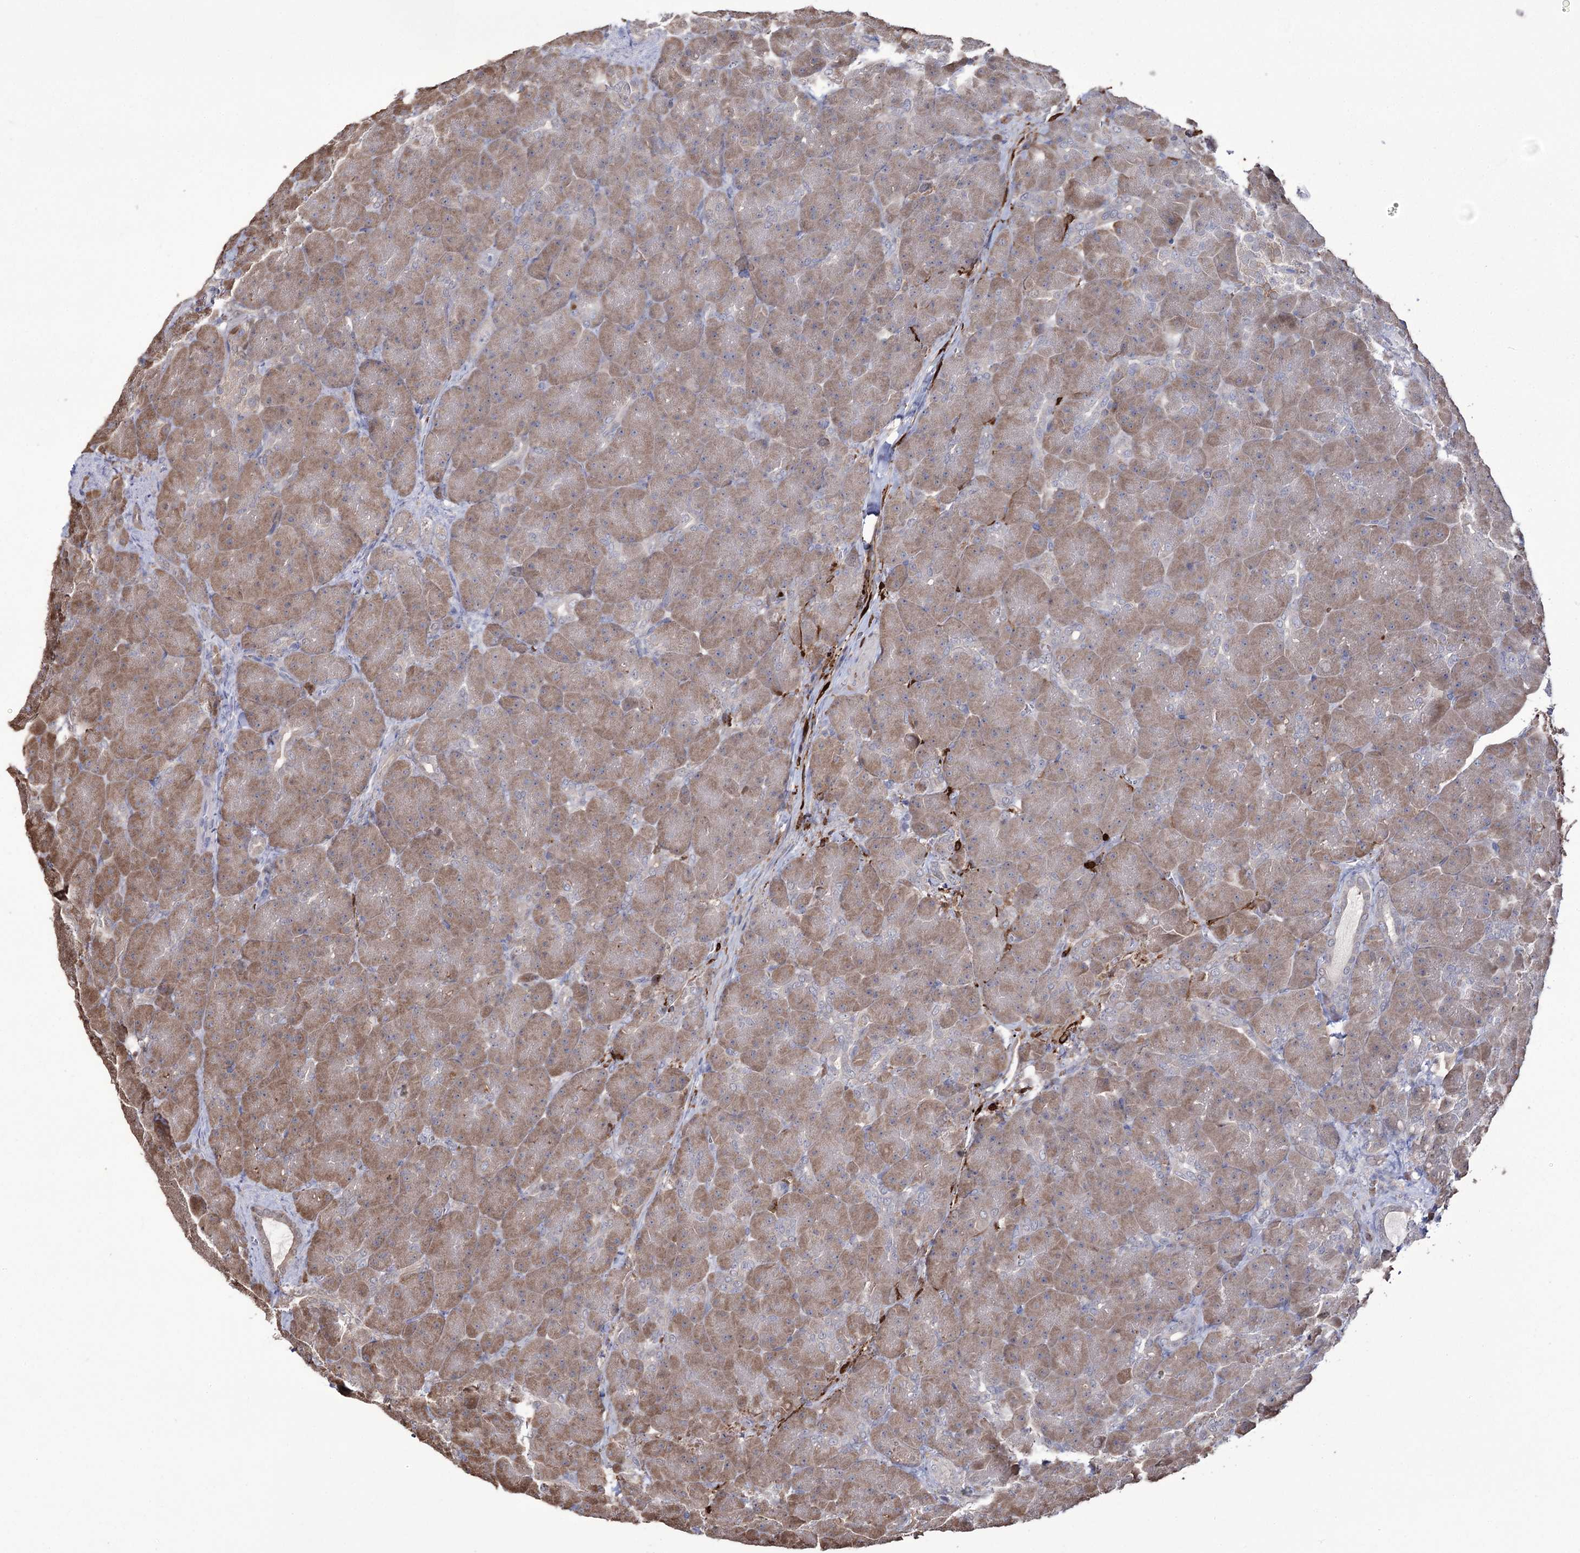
{"staining": {"intensity": "moderate", "quantity": ">75%", "location": "cytoplasmic/membranous"}, "tissue": "pancreas", "cell_type": "Exocrine glandular cells", "image_type": "normal", "snomed": [{"axis": "morphology", "description": "Normal tissue, NOS"}, {"axis": "topography", "description": "Pancreas"}], "caption": "Pancreas stained for a protein (brown) displays moderate cytoplasmic/membranous positive positivity in about >75% of exocrine glandular cells.", "gene": "ZNF622", "patient": {"sex": "male", "age": 66}}